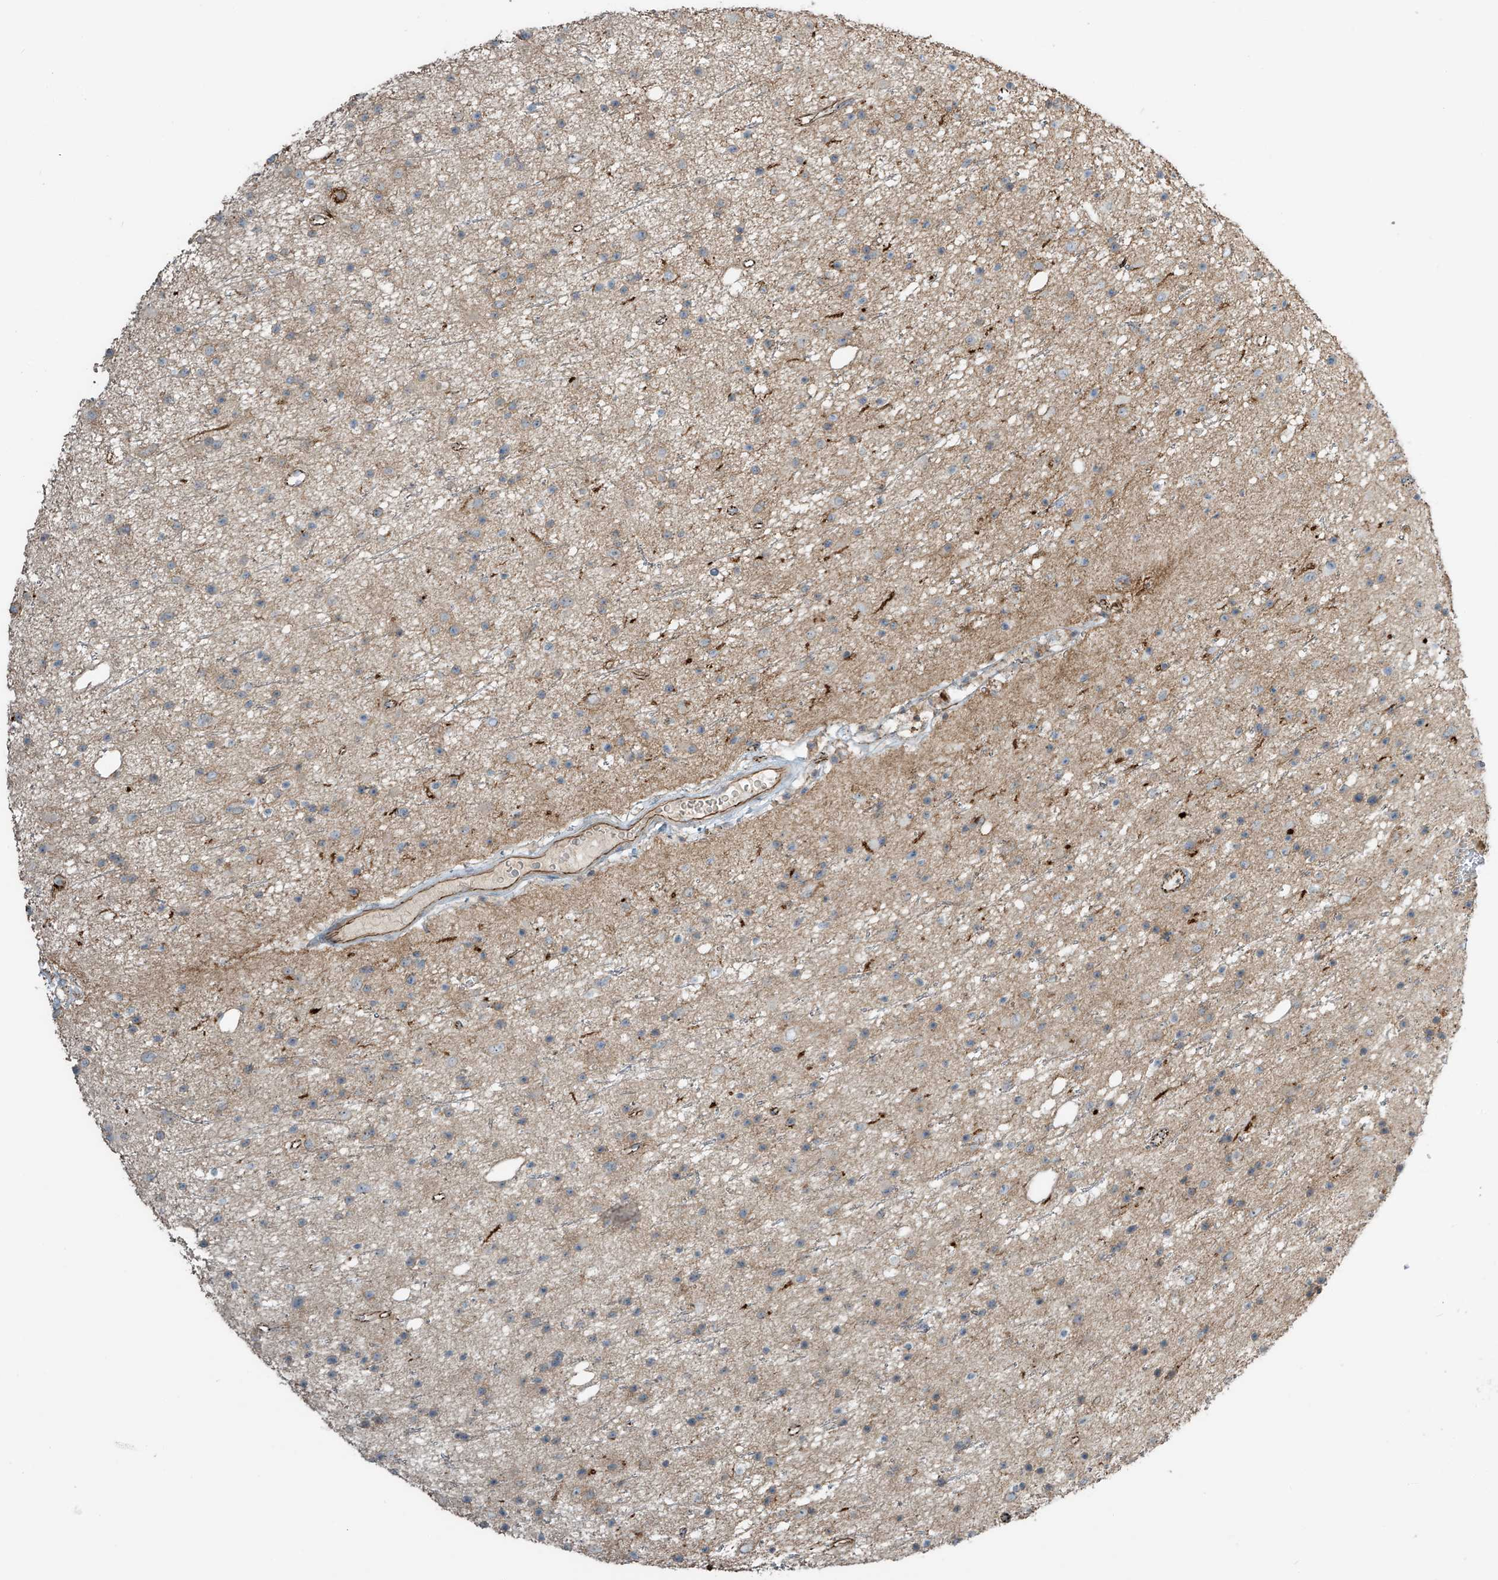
{"staining": {"intensity": "negative", "quantity": "none", "location": "none"}, "tissue": "glioma", "cell_type": "Tumor cells", "image_type": "cancer", "snomed": [{"axis": "morphology", "description": "Glioma, malignant, Low grade"}, {"axis": "topography", "description": "Cerebral cortex"}], "caption": "This is an immunohistochemistry (IHC) histopathology image of human malignant glioma (low-grade). There is no staining in tumor cells.", "gene": "SLC9A2", "patient": {"sex": "female", "age": 39}}